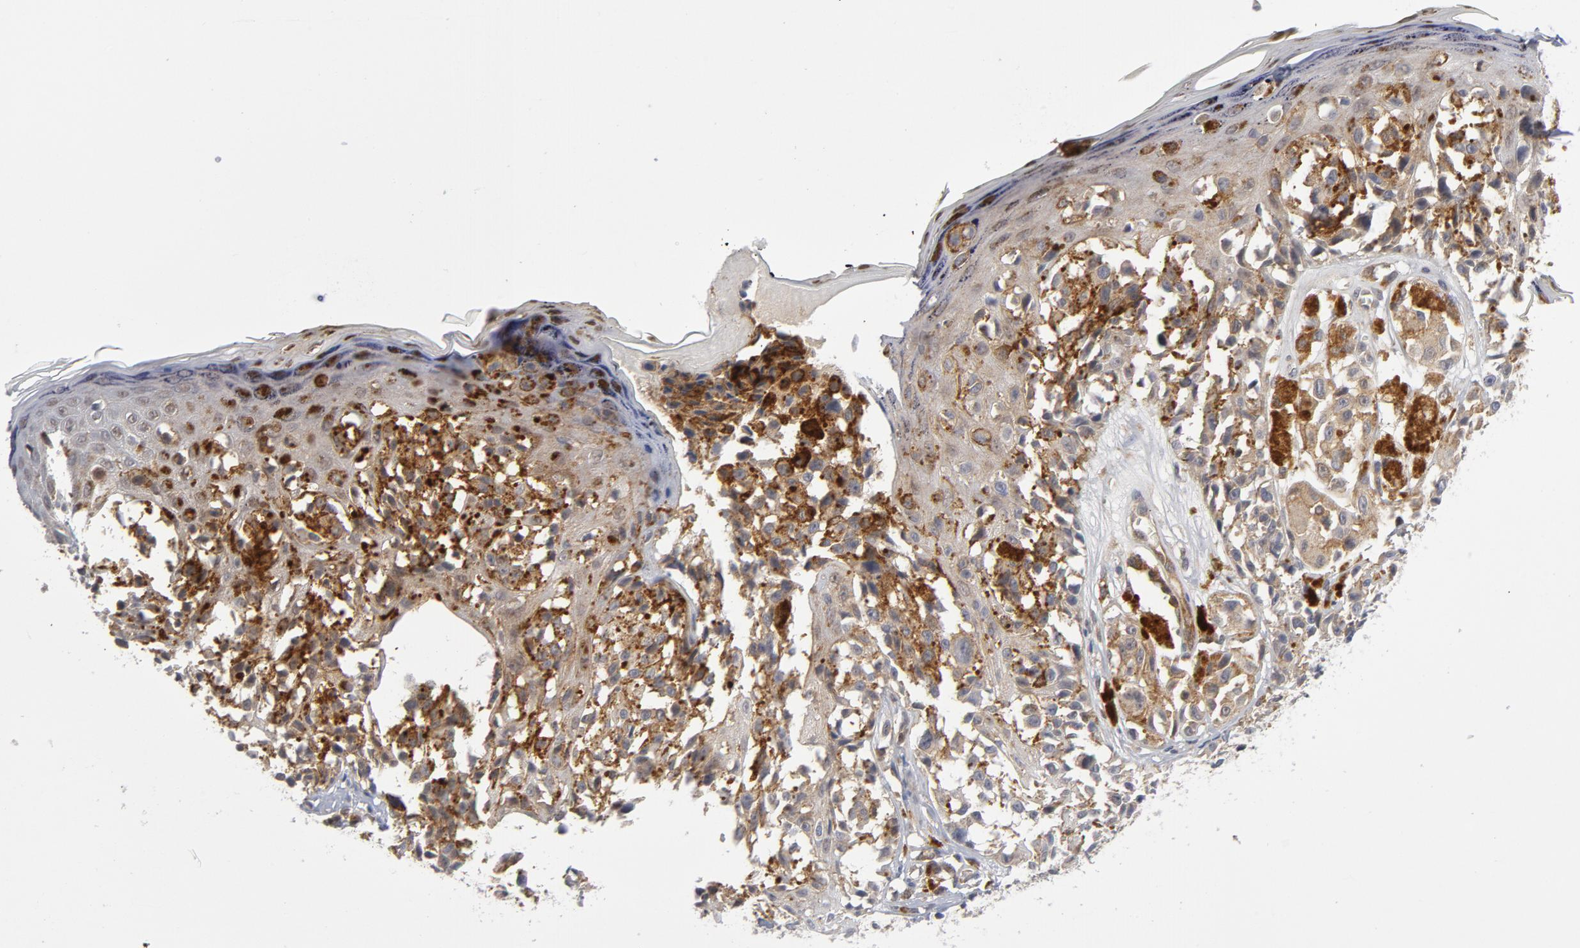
{"staining": {"intensity": "strong", "quantity": ">75%", "location": "cytoplasmic/membranous"}, "tissue": "melanoma", "cell_type": "Tumor cells", "image_type": "cancer", "snomed": [{"axis": "morphology", "description": "Malignant melanoma, NOS"}, {"axis": "topography", "description": "Skin"}], "caption": "Strong cytoplasmic/membranous positivity for a protein is identified in about >75% of tumor cells of malignant melanoma using IHC.", "gene": "TRADD", "patient": {"sex": "female", "age": 38}}